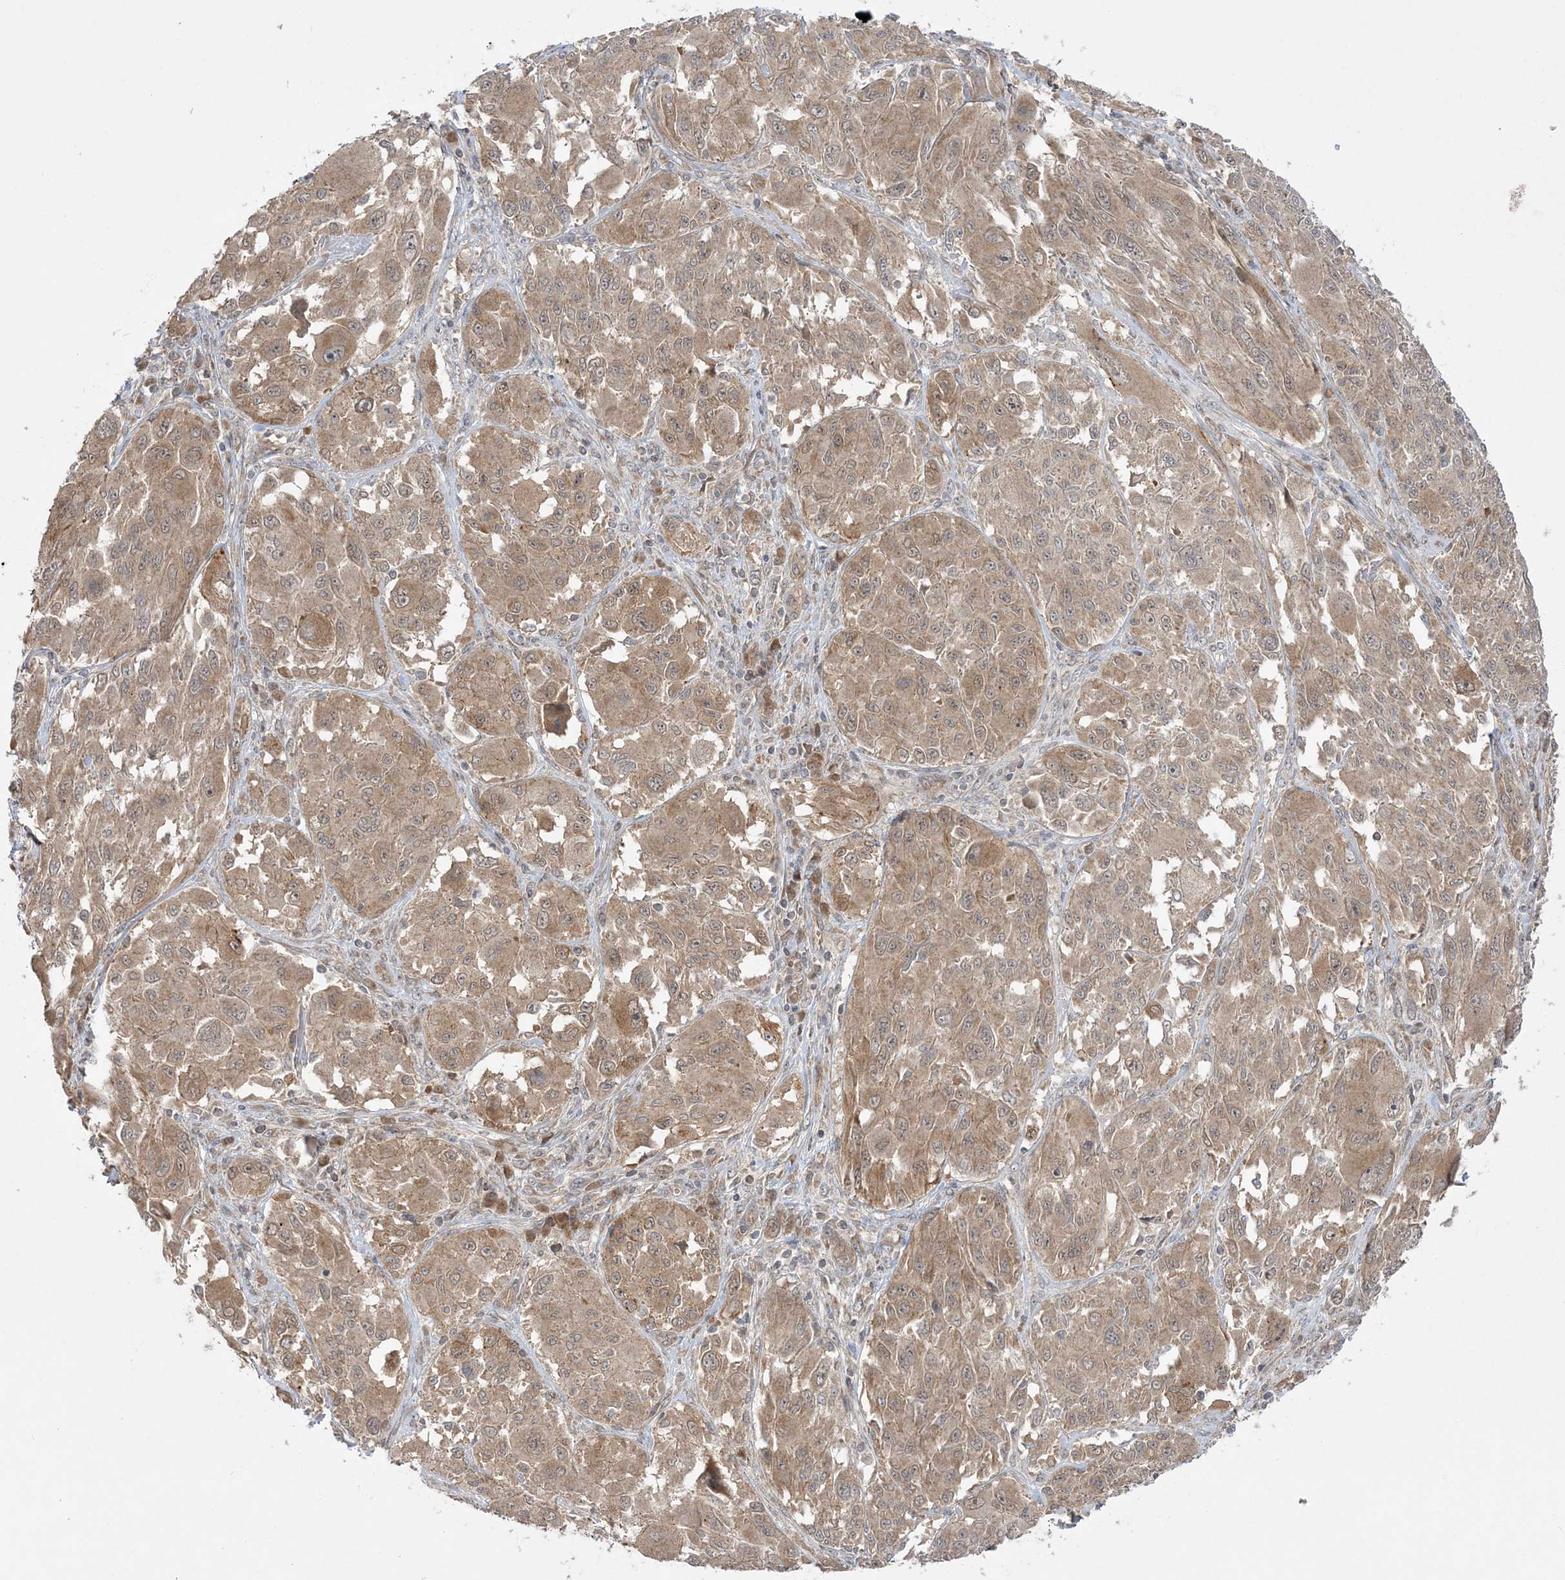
{"staining": {"intensity": "weak", "quantity": ">75%", "location": "cytoplasmic/membranous"}, "tissue": "melanoma", "cell_type": "Tumor cells", "image_type": "cancer", "snomed": [{"axis": "morphology", "description": "Malignant melanoma, NOS"}, {"axis": "topography", "description": "Skin"}], "caption": "Immunohistochemical staining of melanoma displays low levels of weak cytoplasmic/membranous protein staining in about >75% of tumor cells.", "gene": "MMADHC", "patient": {"sex": "female", "age": 91}}